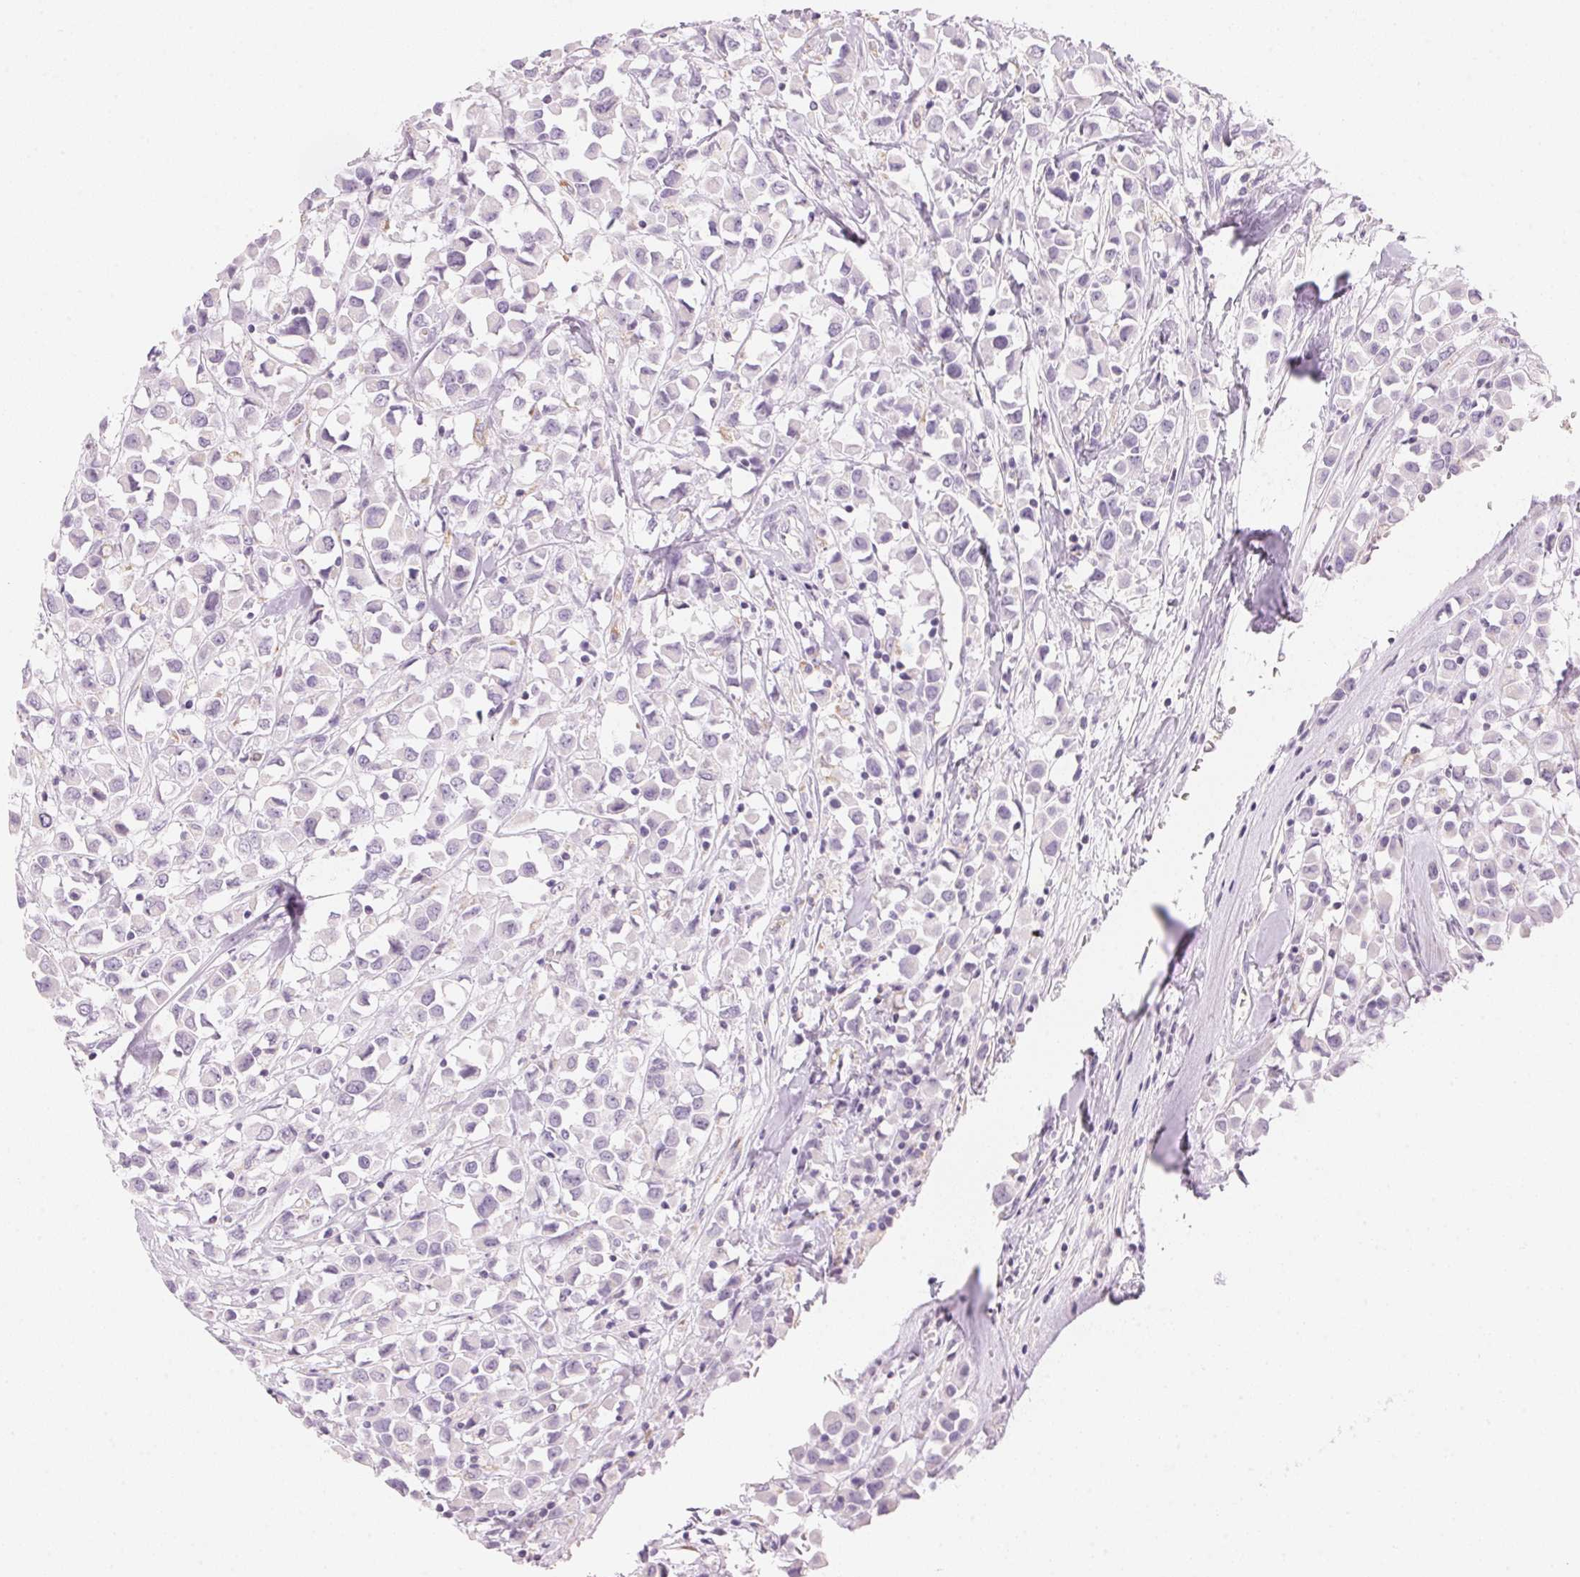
{"staining": {"intensity": "negative", "quantity": "none", "location": "none"}, "tissue": "breast cancer", "cell_type": "Tumor cells", "image_type": "cancer", "snomed": [{"axis": "morphology", "description": "Duct carcinoma"}, {"axis": "topography", "description": "Breast"}], "caption": "Immunohistochemical staining of breast cancer shows no significant positivity in tumor cells. (Immunohistochemistry, brightfield microscopy, high magnification).", "gene": "HOXB13", "patient": {"sex": "female", "age": 61}}